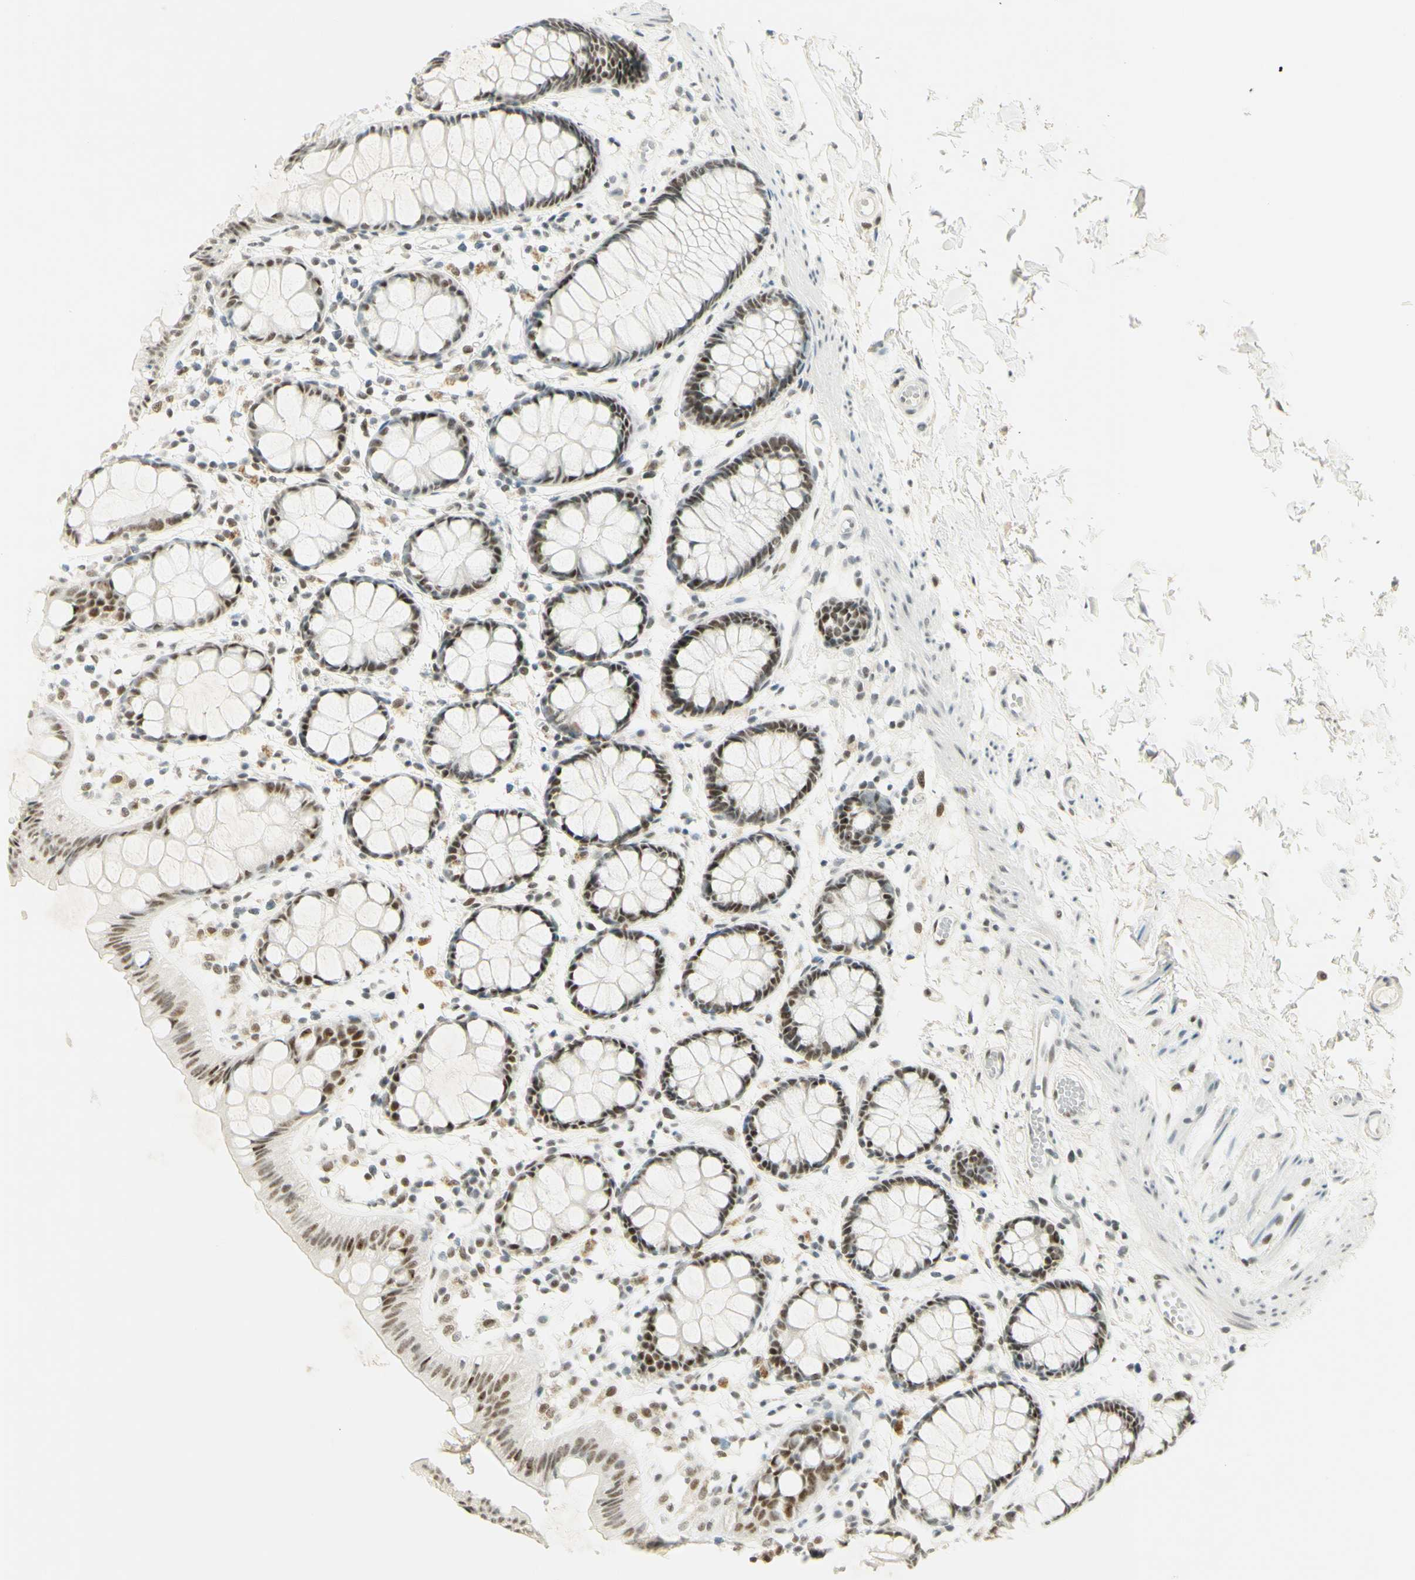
{"staining": {"intensity": "moderate", "quantity": ">75%", "location": "nuclear"}, "tissue": "rectum", "cell_type": "Glandular cells", "image_type": "normal", "snomed": [{"axis": "morphology", "description": "Normal tissue, NOS"}, {"axis": "topography", "description": "Rectum"}], "caption": "A high-resolution photomicrograph shows immunohistochemistry staining of unremarkable rectum, which exhibits moderate nuclear positivity in about >75% of glandular cells. Using DAB (3,3'-diaminobenzidine) (brown) and hematoxylin (blue) stains, captured at high magnification using brightfield microscopy.", "gene": "PMS2", "patient": {"sex": "female", "age": 66}}